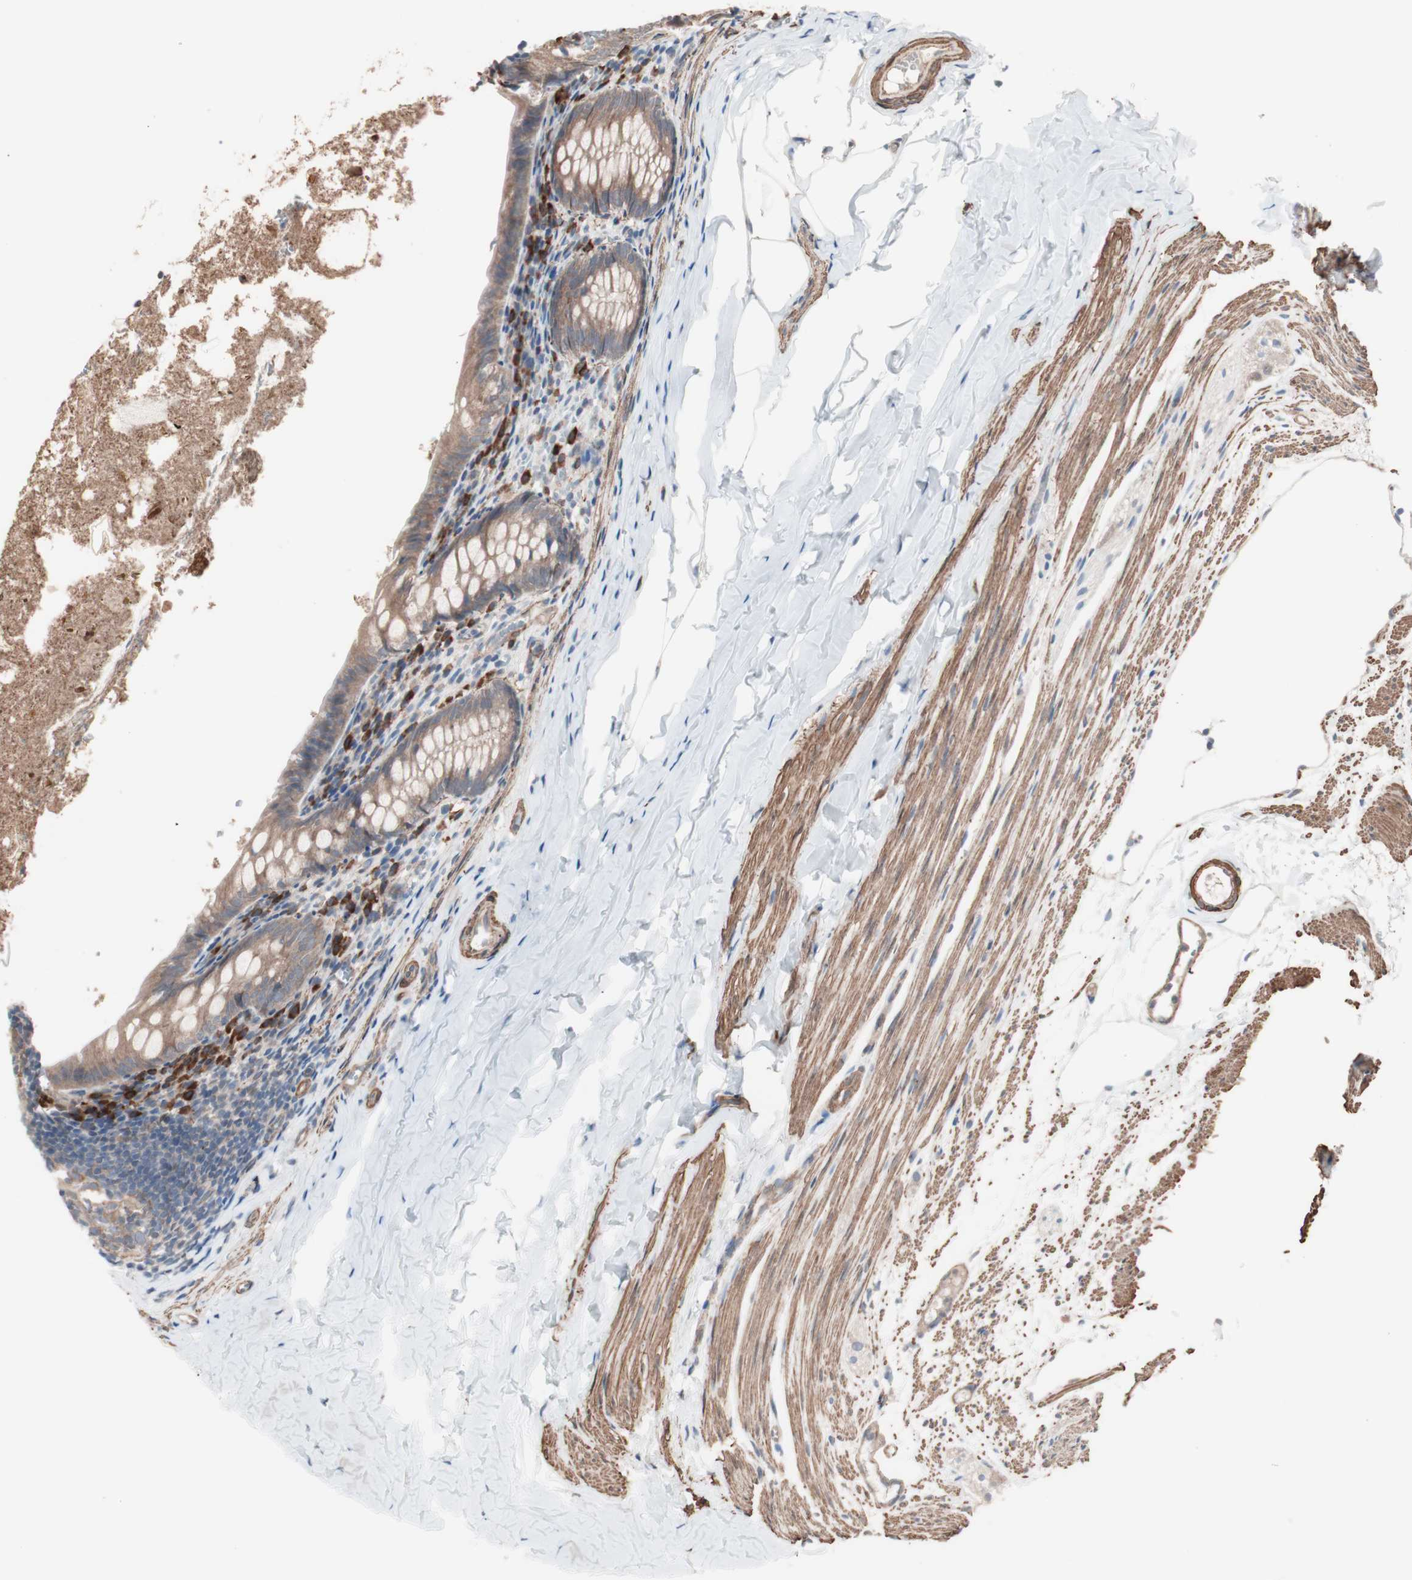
{"staining": {"intensity": "moderate", "quantity": ">75%", "location": "cytoplasmic/membranous"}, "tissue": "appendix", "cell_type": "Glandular cells", "image_type": "normal", "snomed": [{"axis": "morphology", "description": "Normal tissue, NOS"}, {"axis": "topography", "description": "Appendix"}], "caption": "This is a photomicrograph of immunohistochemistry staining of benign appendix, which shows moderate positivity in the cytoplasmic/membranous of glandular cells.", "gene": "ALG5", "patient": {"sex": "female", "age": 10}}